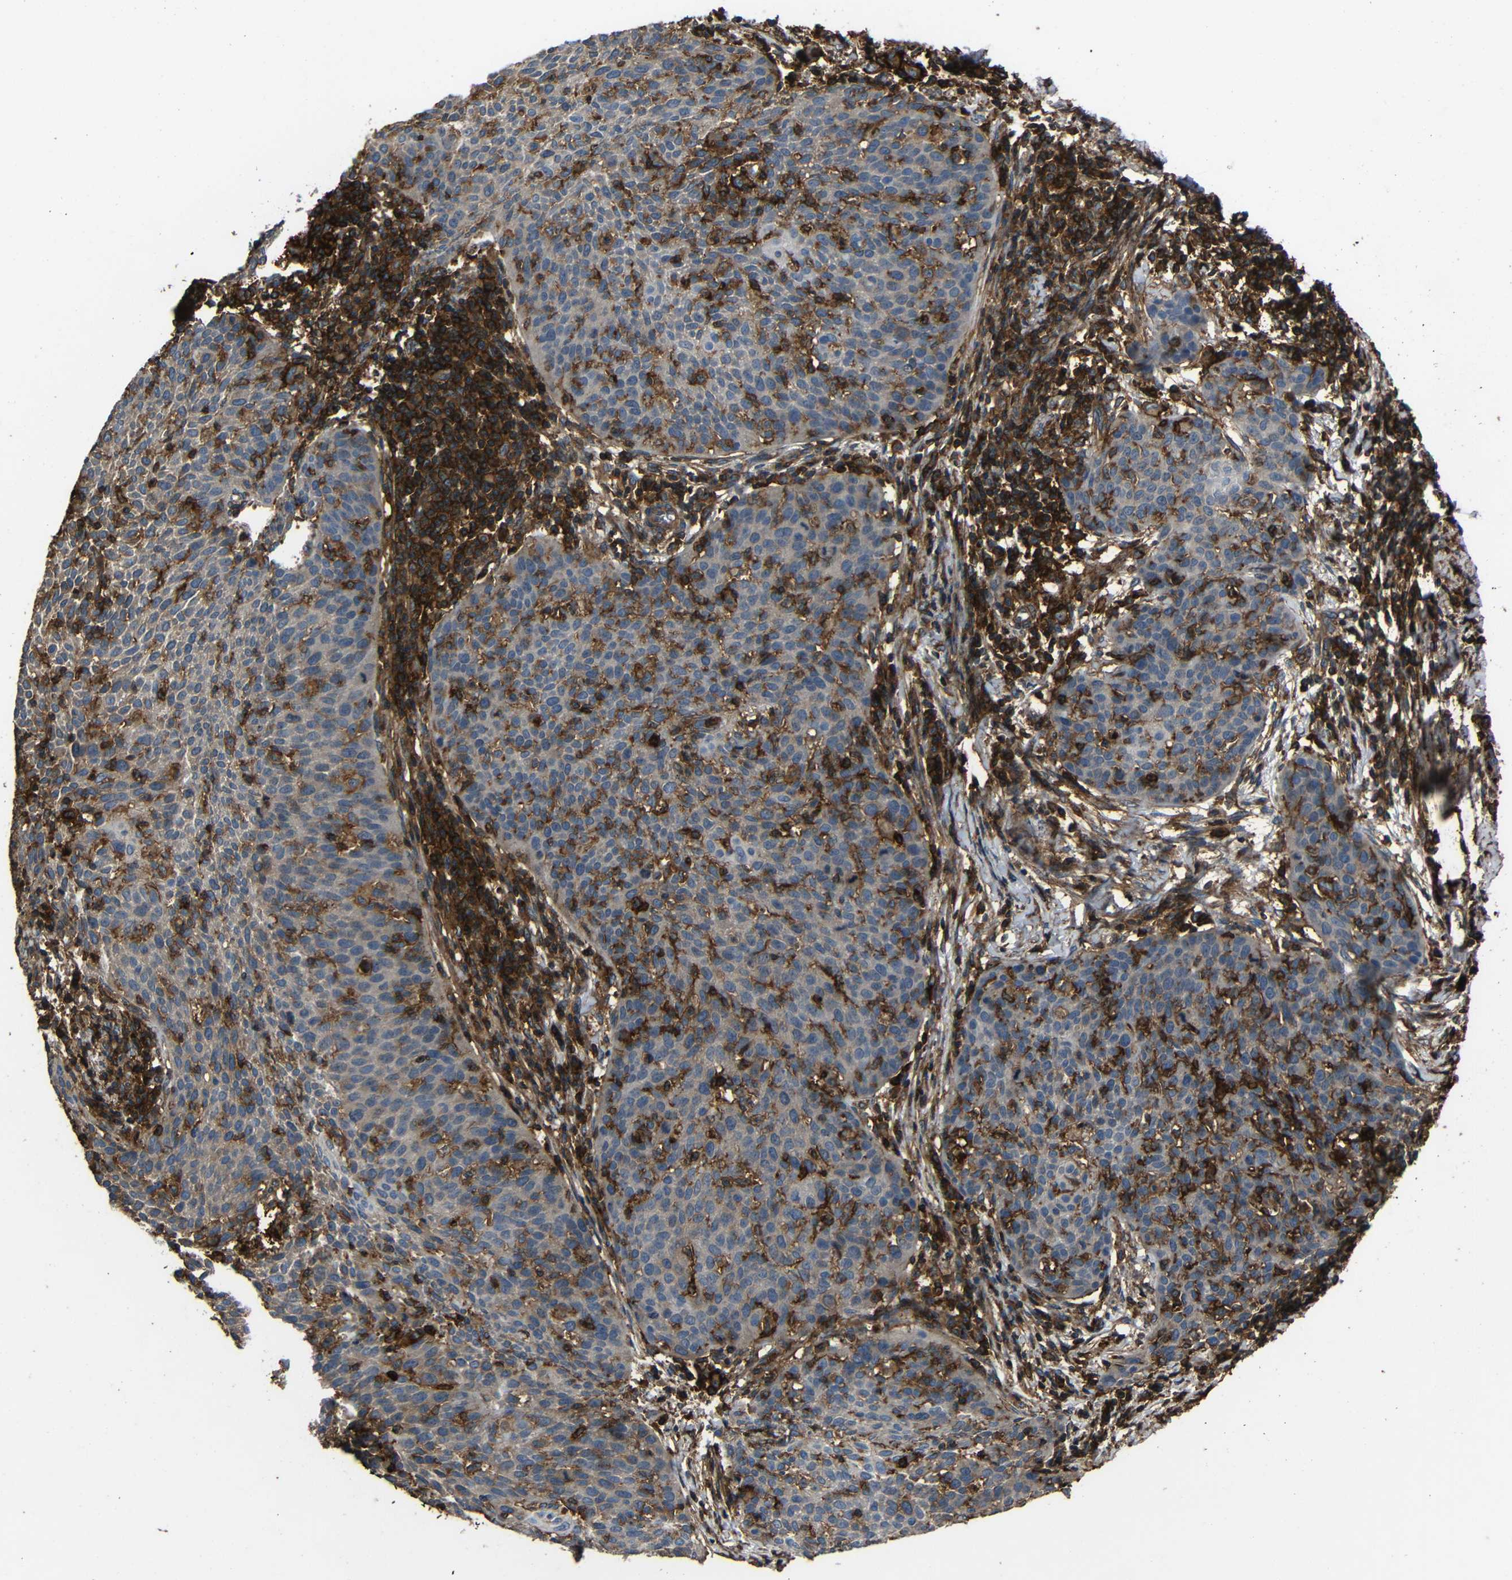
{"staining": {"intensity": "weak", "quantity": ">75%", "location": "cytoplasmic/membranous"}, "tissue": "cervical cancer", "cell_type": "Tumor cells", "image_type": "cancer", "snomed": [{"axis": "morphology", "description": "Squamous cell carcinoma, NOS"}, {"axis": "topography", "description": "Cervix"}], "caption": "Immunohistochemical staining of cervical squamous cell carcinoma demonstrates low levels of weak cytoplasmic/membranous staining in approximately >75% of tumor cells.", "gene": "ADGRE5", "patient": {"sex": "female", "age": 38}}